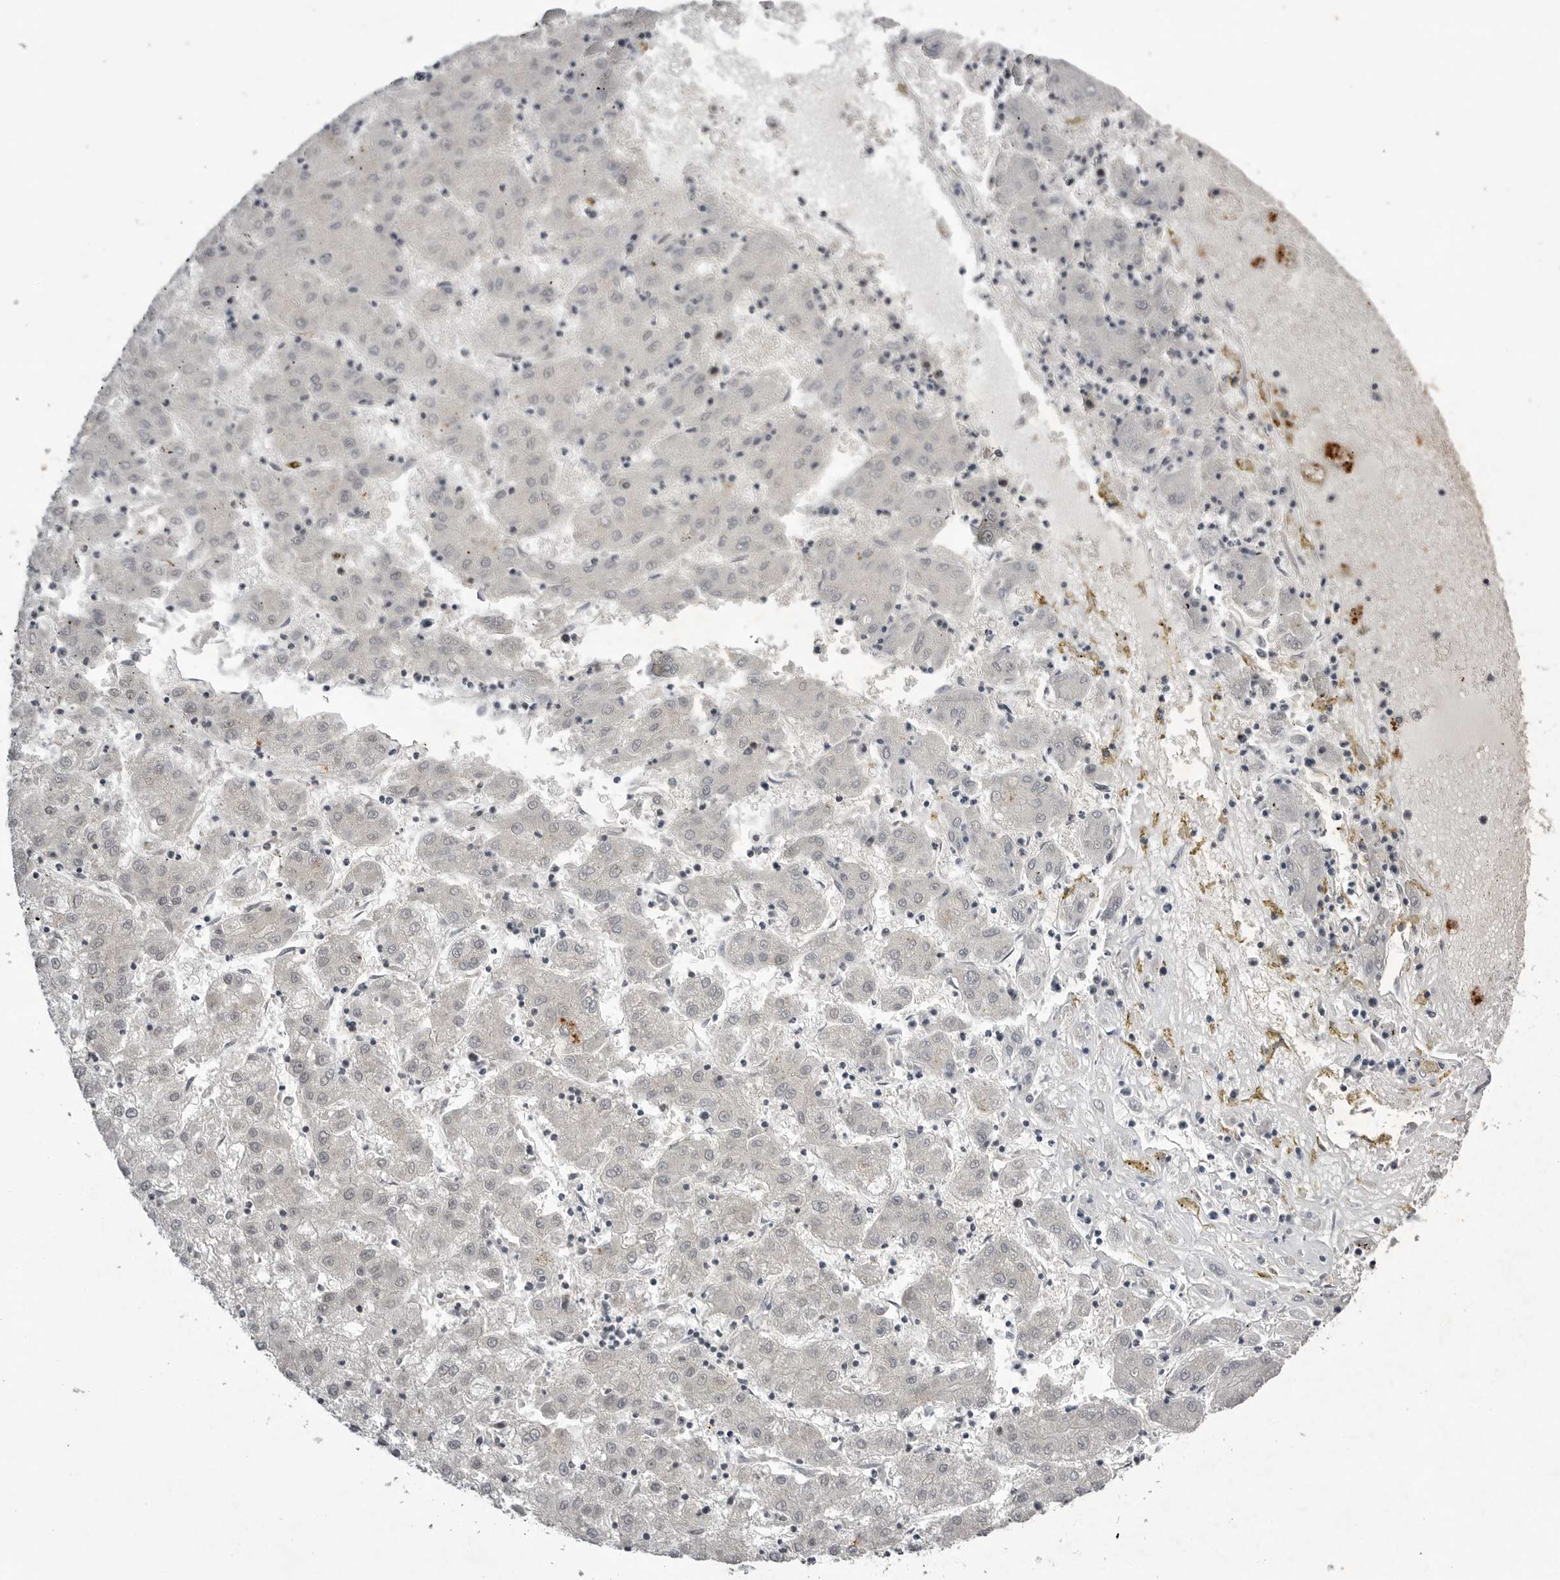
{"staining": {"intensity": "negative", "quantity": "none", "location": "none"}, "tissue": "liver cancer", "cell_type": "Tumor cells", "image_type": "cancer", "snomed": [{"axis": "morphology", "description": "Carcinoma, Hepatocellular, NOS"}, {"axis": "topography", "description": "Liver"}], "caption": "Liver cancer (hepatocellular carcinoma) was stained to show a protein in brown. There is no significant expression in tumor cells.", "gene": "RRM1", "patient": {"sex": "male", "age": 72}}